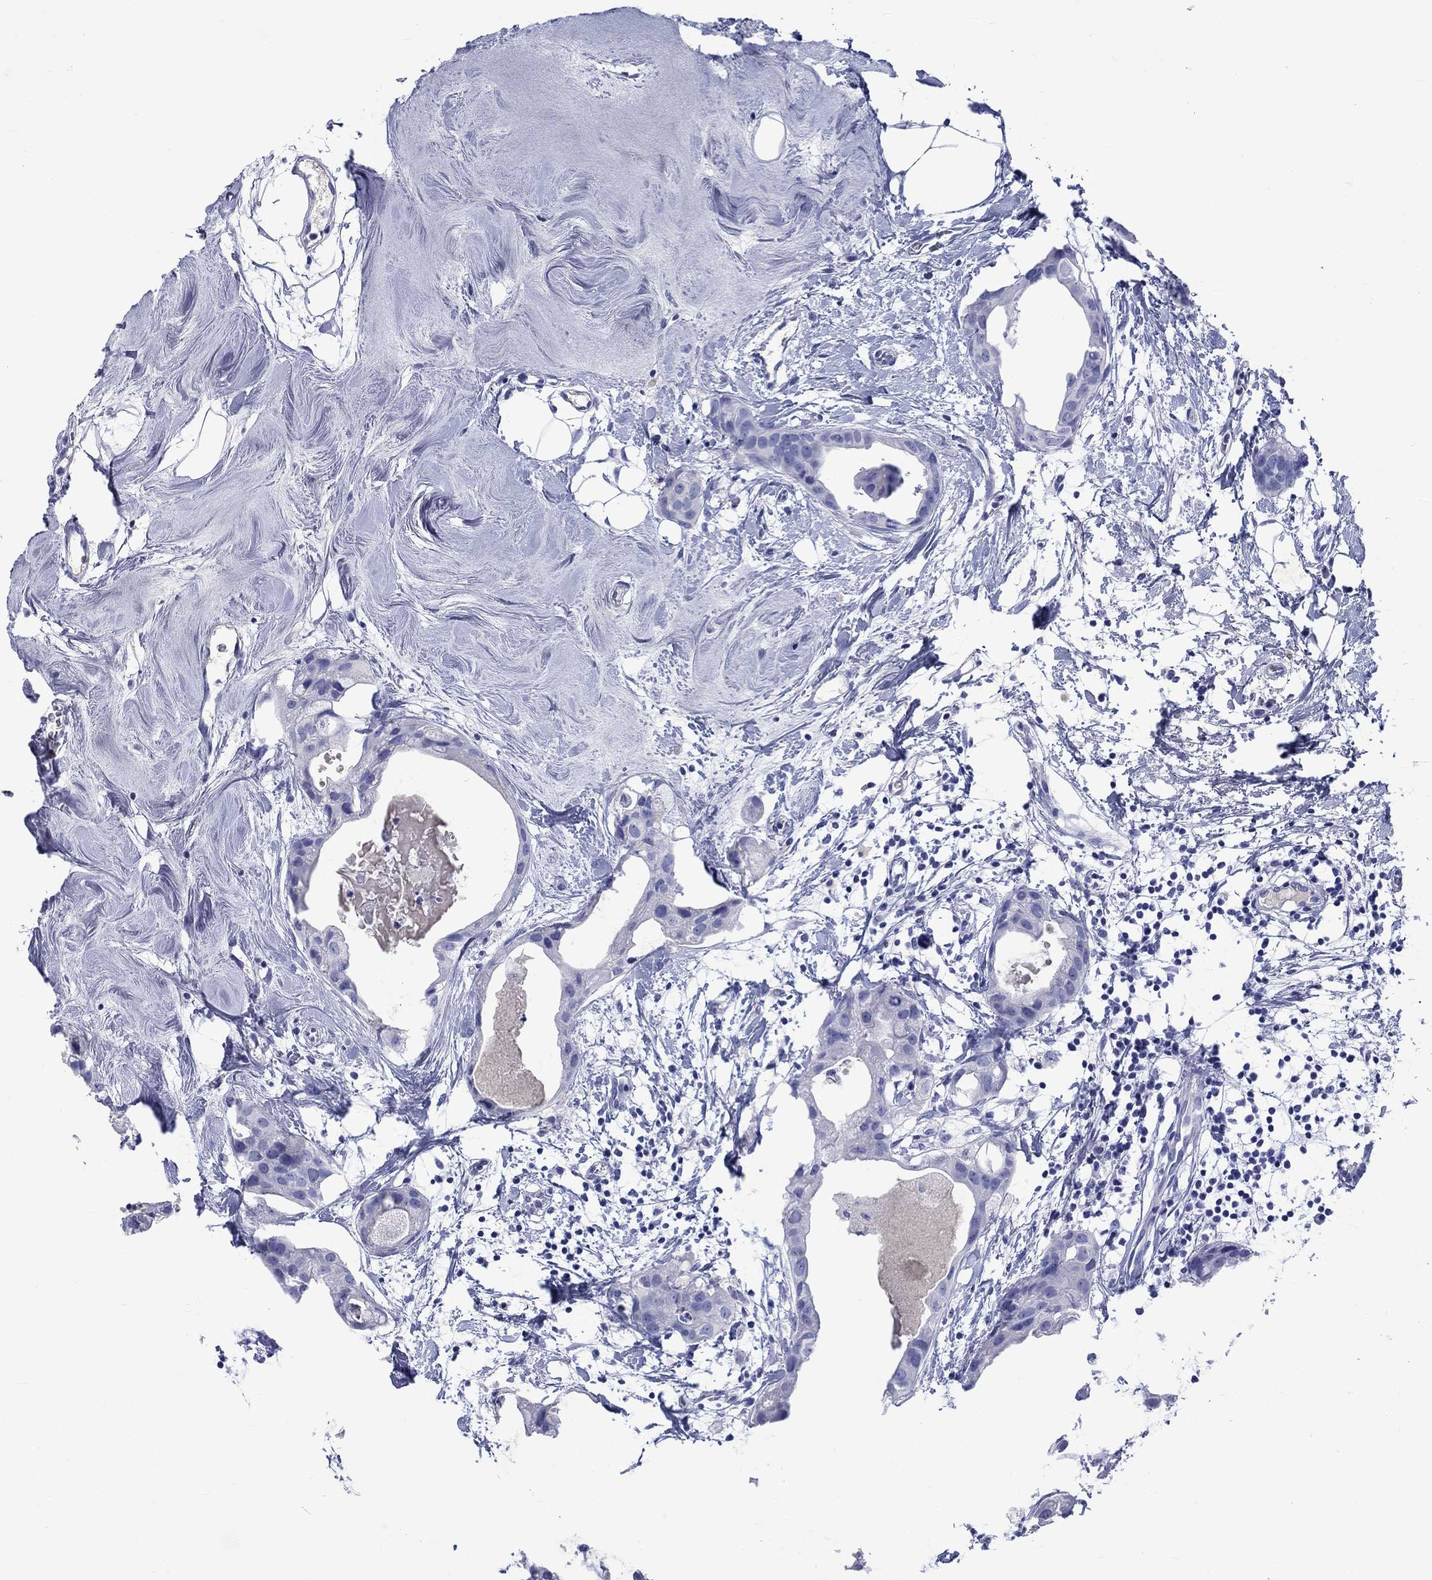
{"staining": {"intensity": "negative", "quantity": "none", "location": "none"}, "tissue": "breast cancer", "cell_type": "Tumor cells", "image_type": "cancer", "snomed": [{"axis": "morphology", "description": "Normal tissue, NOS"}, {"axis": "morphology", "description": "Duct carcinoma"}, {"axis": "topography", "description": "Breast"}], "caption": "DAB immunohistochemical staining of human invasive ductal carcinoma (breast) exhibits no significant staining in tumor cells. (DAB (3,3'-diaminobenzidine) immunohistochemistry (IHC) visualized using brightfield microscopy, high magnification).", "gene": "CACNG3", "patient": {"sex": "female", "age": 40}}